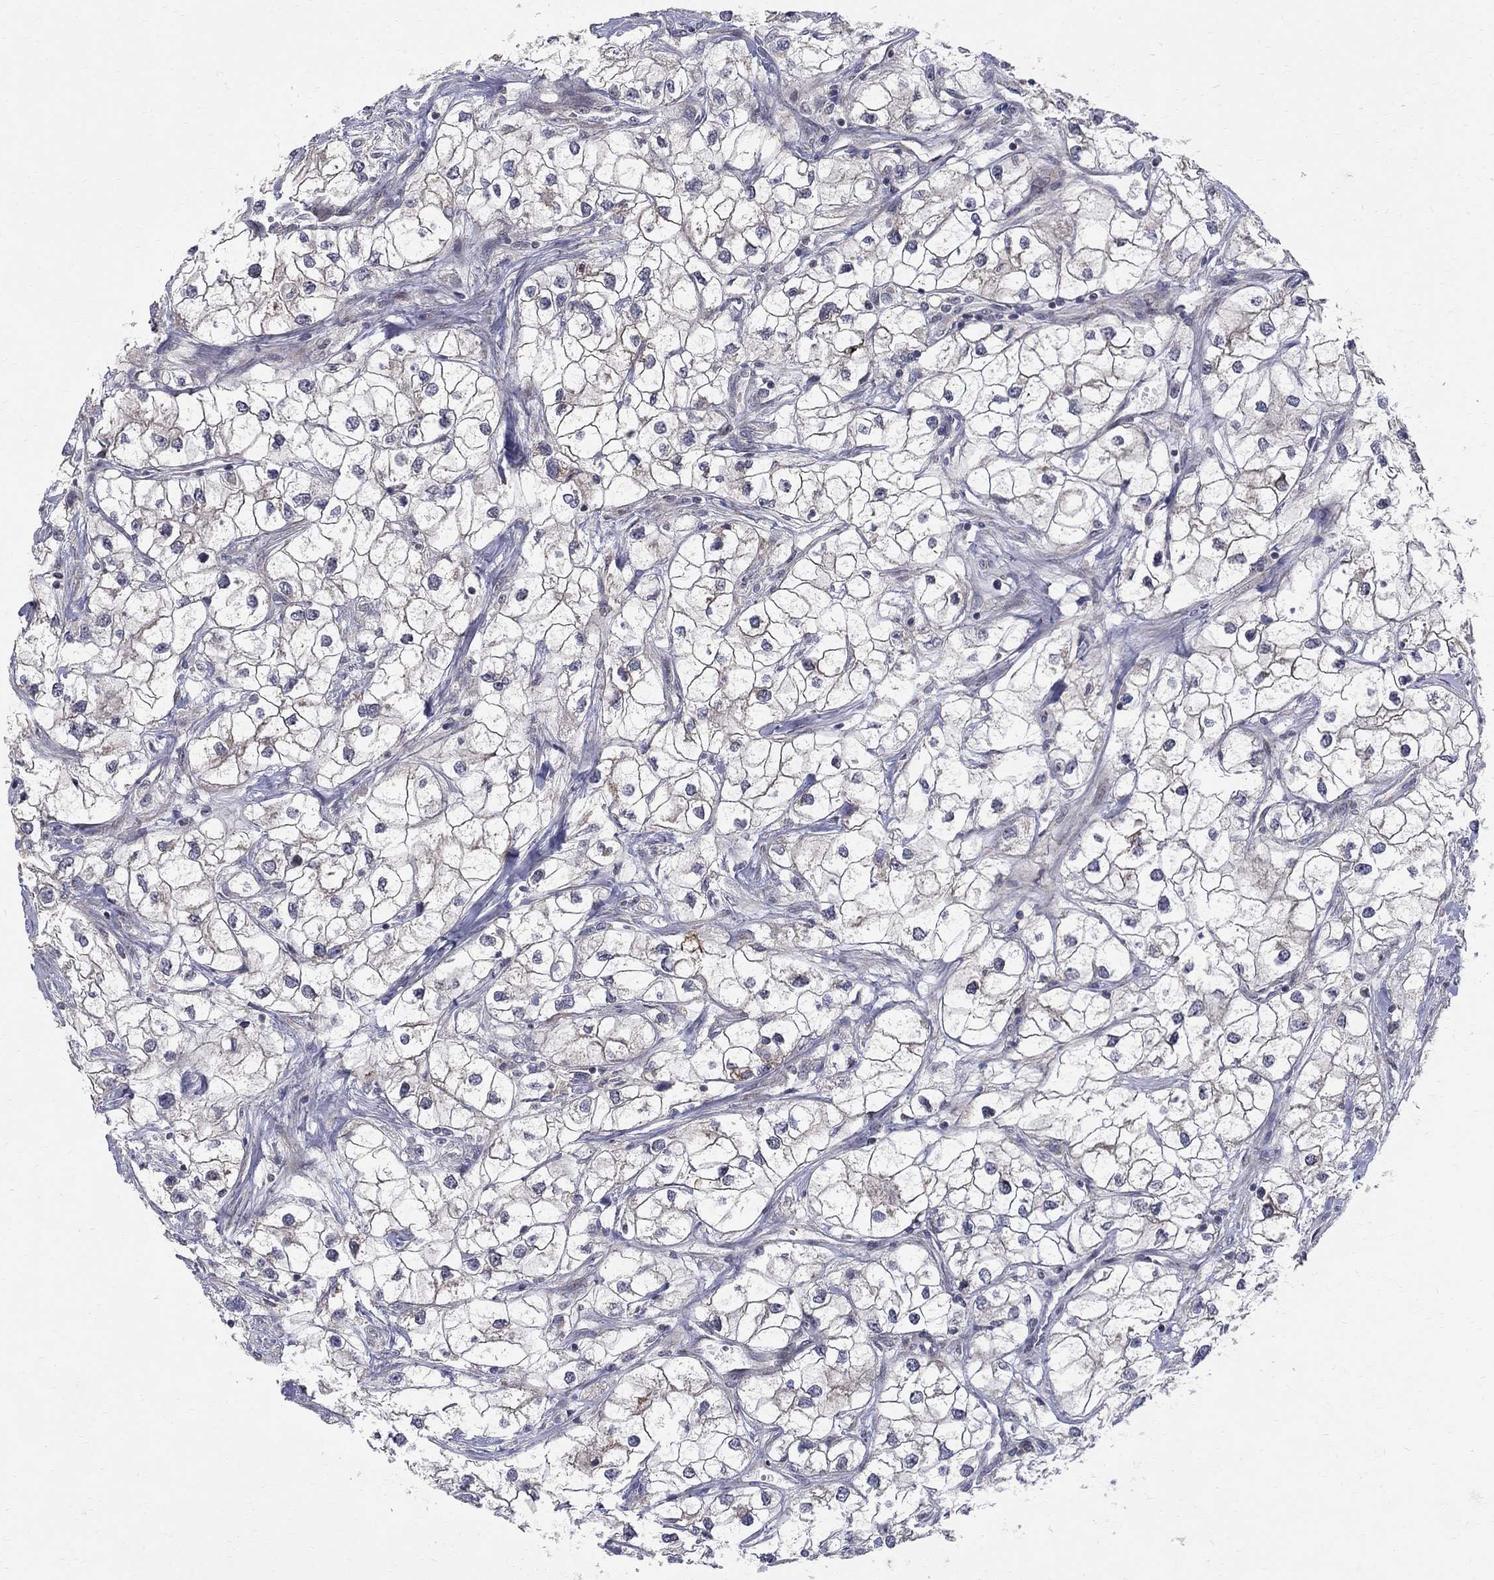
{"staining": {"intensity": "negative", "quantity": "none", "location": "none"}, "tissue": "renal cancer", "cell_type": "Tumor cells", "image_type": "cancer", "snomed": [{"axis": "morphology", "description": "Adenocarcinoma, NOS"}, {"axis": "topography", "description": "Kidney"}], "caption": "Immunohistochemical staining of renal cancer reveals no significant expression in tumor cells. (IHC, brightfield microscopy, high magnification).", "gene": "WDR19", "patient": {"sex": "male", "age": 59}}